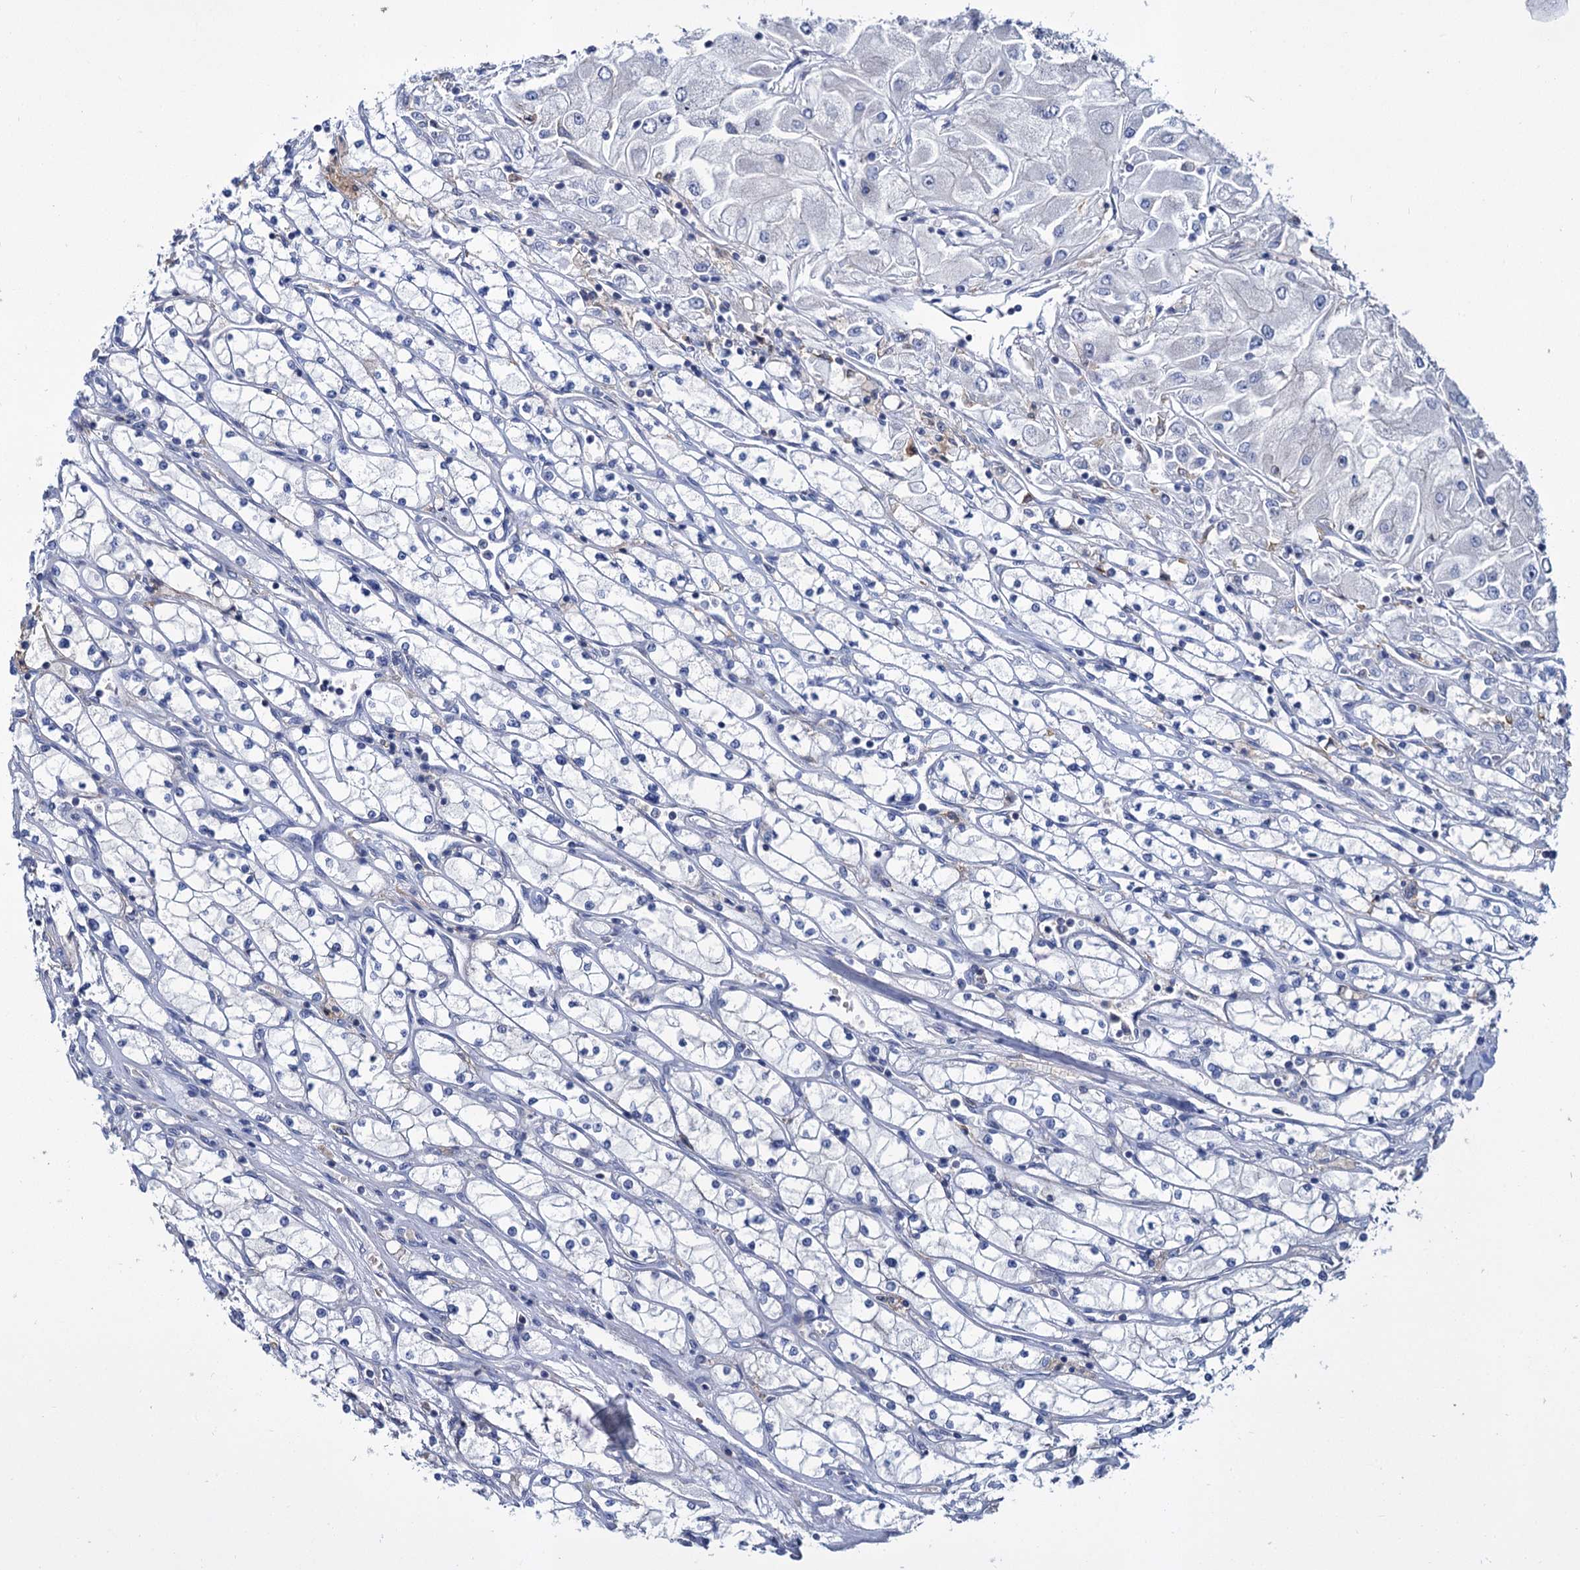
{"staining": {"intensity": "negative", "quantity": "none", "location": "none"}, "tissue": "renal cancer", "cell_type": "Tumor cells", "image_type": "cancer", "snomed": [{"axis": "morphology", "description": "Adenocarcinoma, NOS"}, {"axis": "topography", "description": "Kidney"}], "caption": "Protein analysis of renal cancer displays no significant staining in tumor cells. Brightfield microscopy of immunohistochemistry (IHC) stained with DAB (3,3'-diaminobenzidine) (brown) and hematoxylin (blue), captured at high magnification.", "gene": "GCLC", "patient": {"sex": "male", "age": 80}}